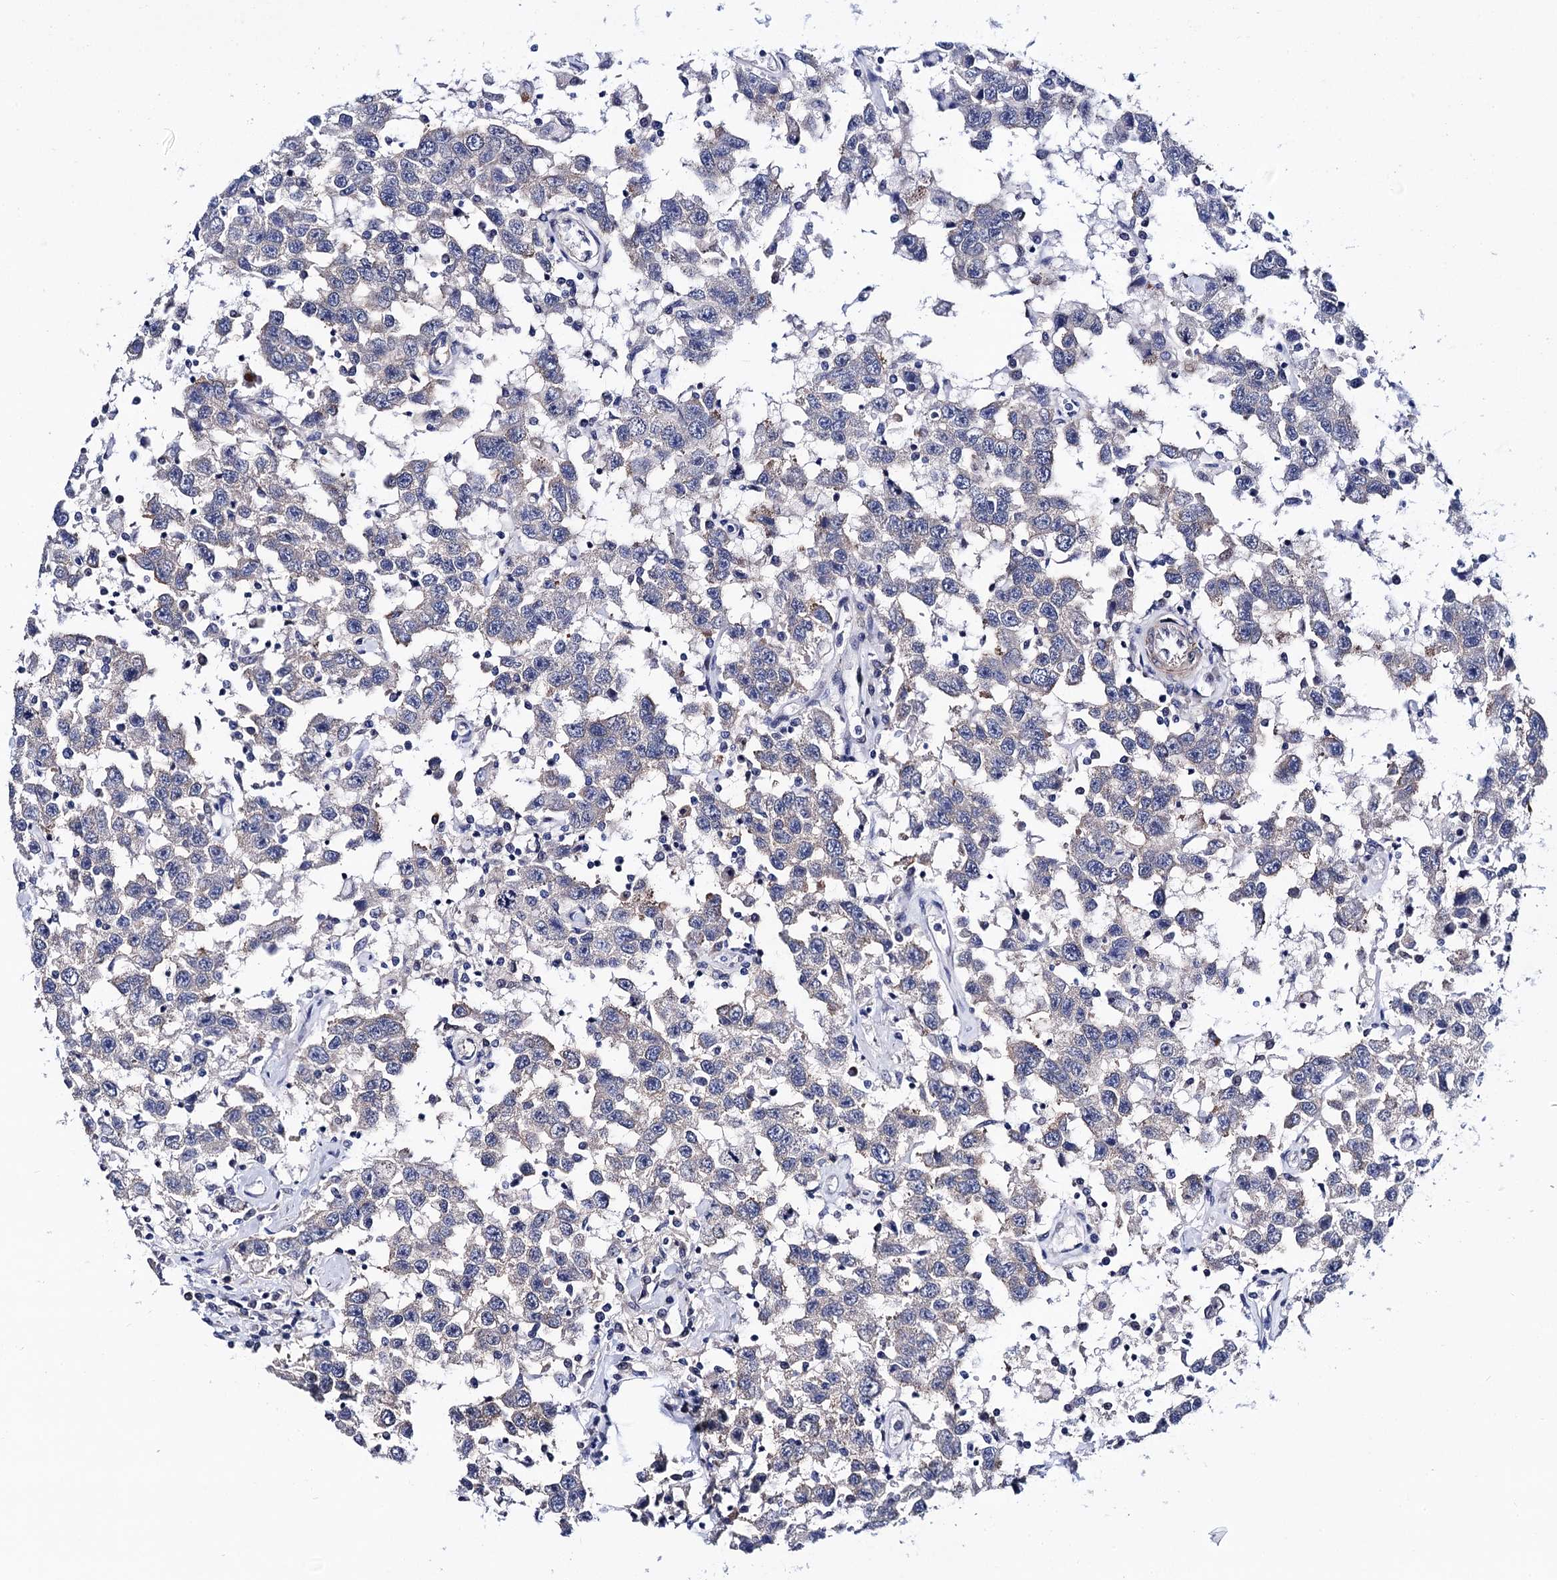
{"staining": {"intensity": "negative", "quantity": "none", "location": "none"}, "tissue": "testis cancer", "cell_type": "Tumor cells", "image_type": "cancer", "snomed": [{"axis": "morphology", "description": "Seminoma, NOS"}, {"axis": "topography", "description": "Testis"}], "caption": "DAB (3,3'-diaminobenzidine) immunohistochemical staining of testis cancer (seminoma) demonstrates no significant staining in tumor cells.", "gene": "ZDHHC18", "patient": {"sex": "male", "age": 41}}